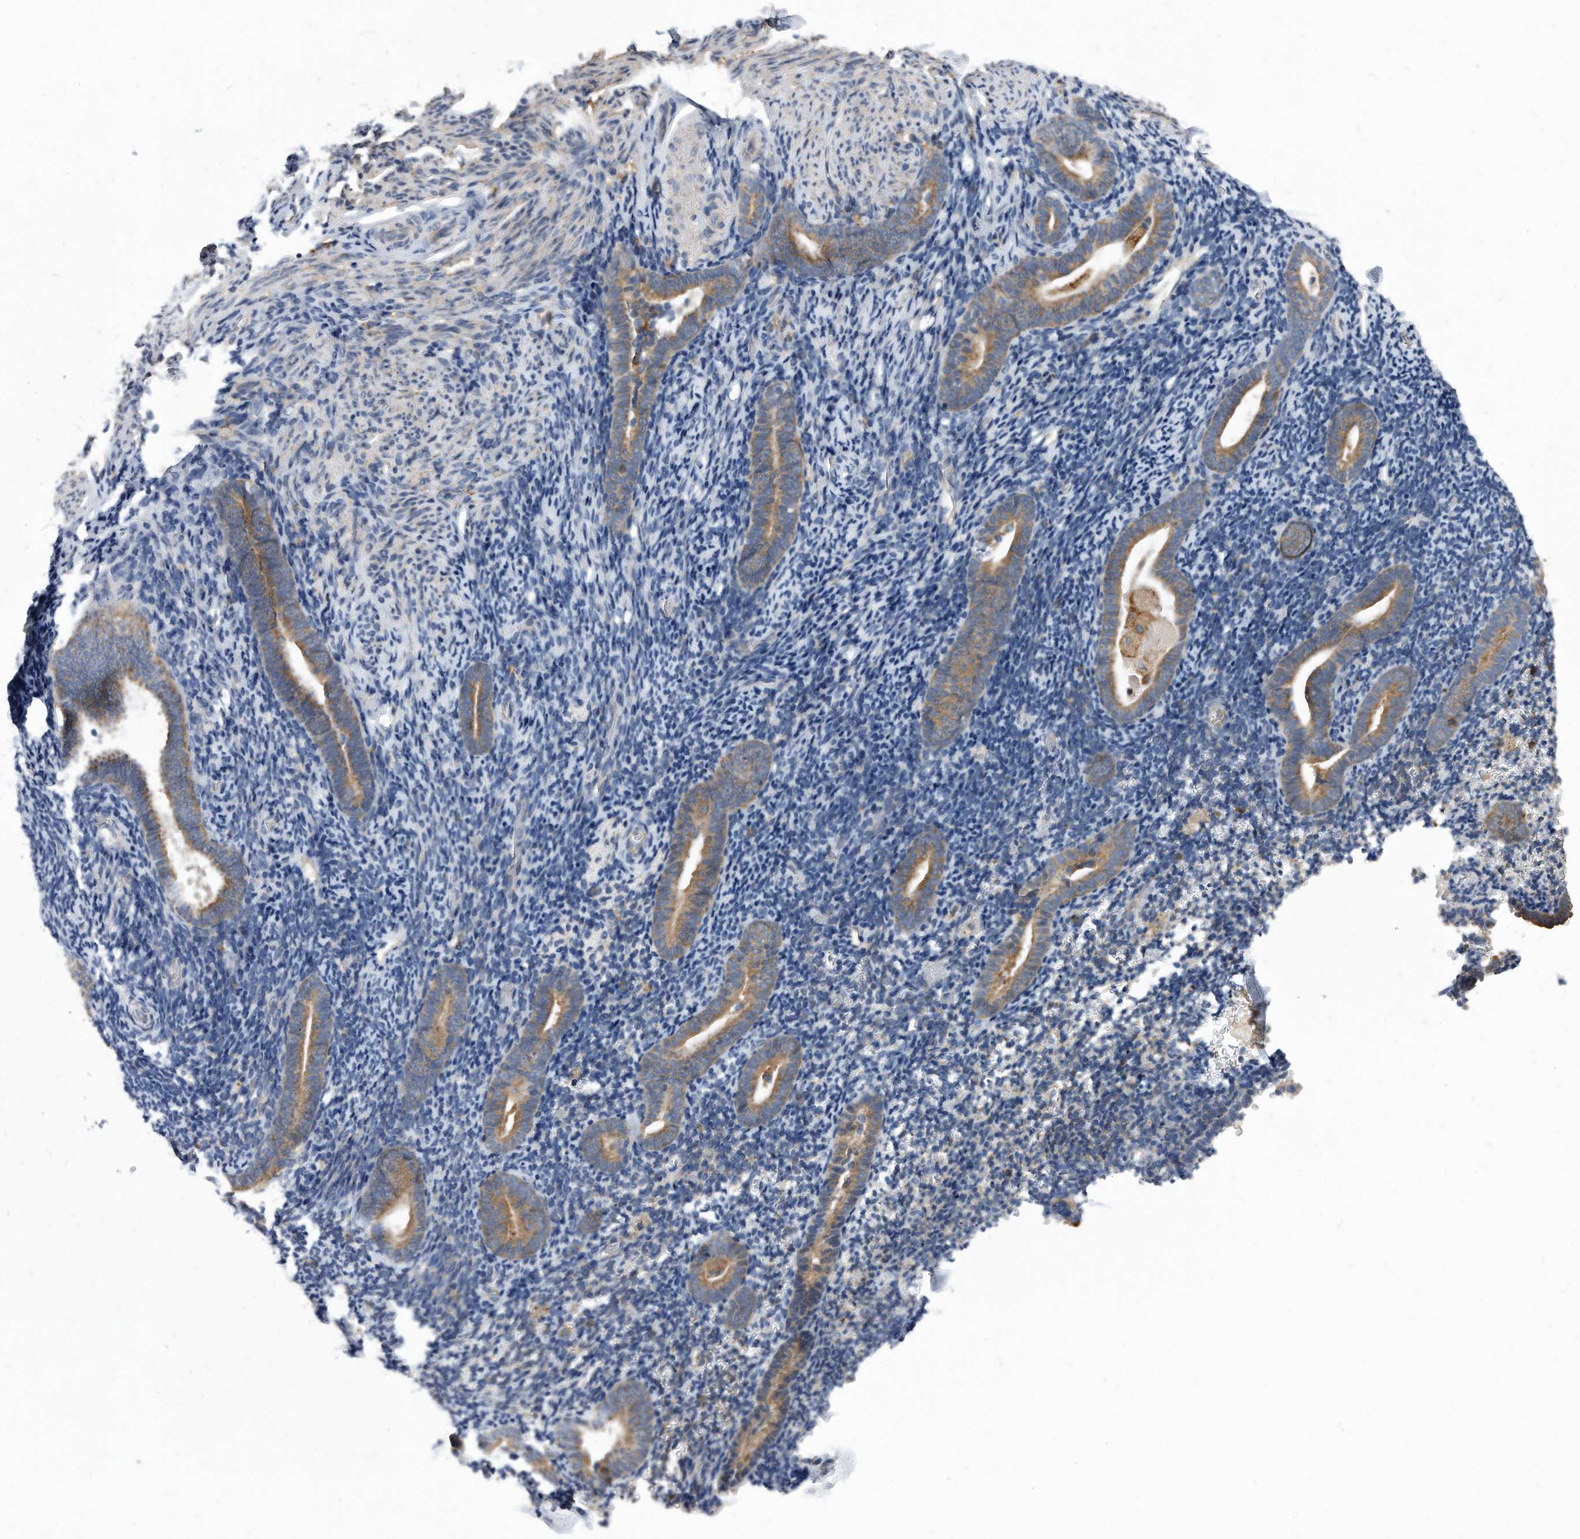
{"staining": {"intensity": "negative", "quantity": "none", "location": "none"}, "tissue": "endometrium", "cell_type": "Cells in endometrial stroma", "image_type": "normal", "snomed": [{"axis": "morphology", "description": "Normal tissue, NOS"}, {"axis": "topography", "description": "Endometrium"}], "caption": "A high-resolution micrograph shows immunohistochemistry (IHC) staining of benign endometrium, which exhibits no significant staining in cells in endometrial stroma. (DAB immunohistochemistry (IHC), high magnification).", "gene": "ATG5", "patient": {"sex": "female", "age": 51}}